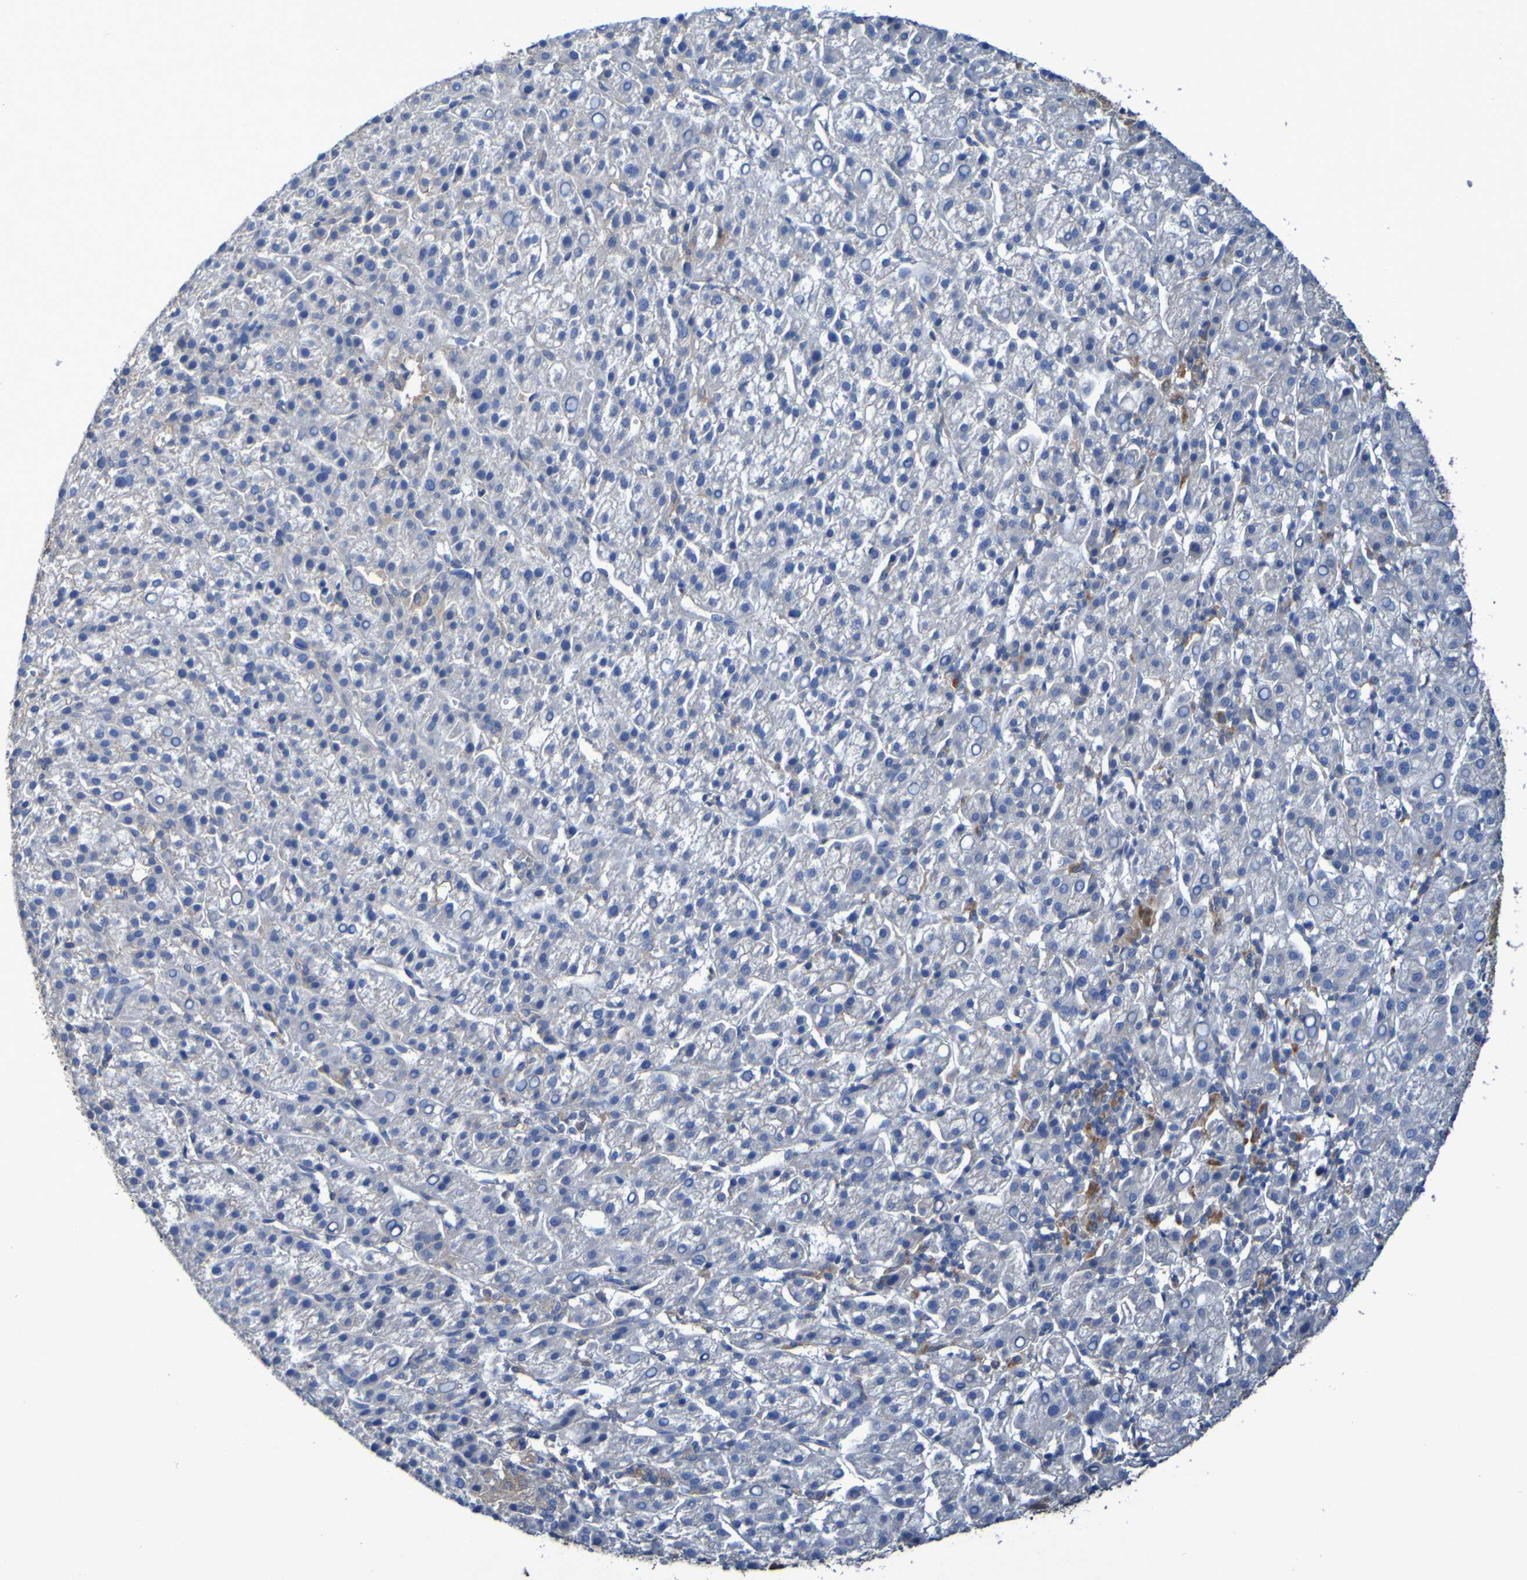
{"staining": {"intensity": "negative", "quantity": "none", "location": "none"}, "tissue": "liver cancer", "cell_type": "Tumor cells", "image_type": "cancer", "snomed": [{"axis": "morphology", "description": "Carcinoma, Hepatocellular, NOS"}, {"axis": "topography", "description": "Liver"}], "caption": "The immunohistochemistry (IHC) image has no significant positivity in tumor cells of liver cancer tissue. (DAB immunohistochemistry (IHC), high magnification).", "gene": "ARHGEF16", "patient": {"sex": "female", "age": 58}}